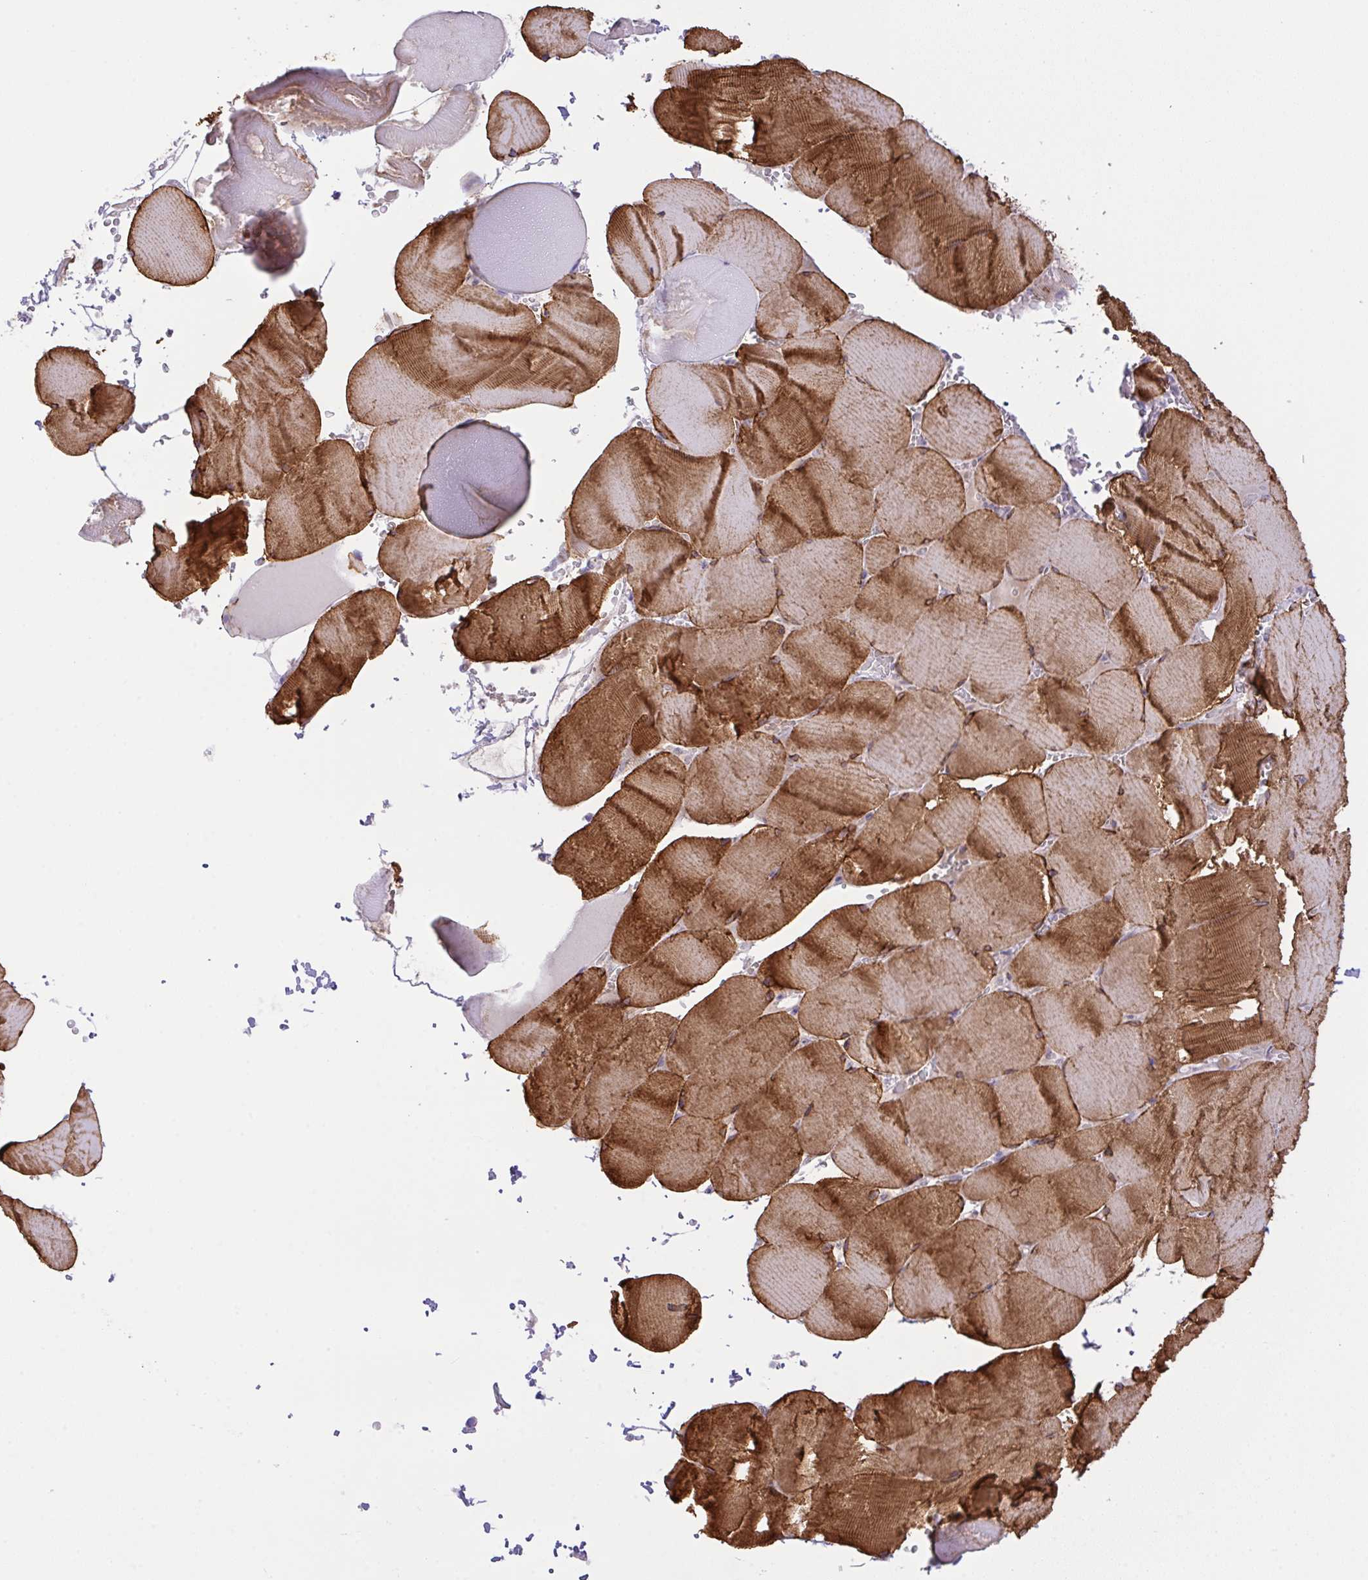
{"staining": {"intensity": "strong", "quantity": ">75%", "location": "cytoplasmic/membranous"}, "tissue": "skeletal muscle", "cell_type": "Myocytes", "image_type": "normal", "snomed": [{"axis": "morphology", "description": "Normal tissue, NOS"}, {"axis": "topography", "description": "Skeletal muscle"}, {"axis": "topography", "description": "Head-Neck"}], "caption": "Immunohistochemistry (IHC) histopathology image of unremarkable skeletal muscle stained for a protein (brown), which displays high levels of strong cytoplasmic/membranous staining in about >75% of myocytes.", "gene": "CHDH", "patient": {"sex": "male", "age": 66}}